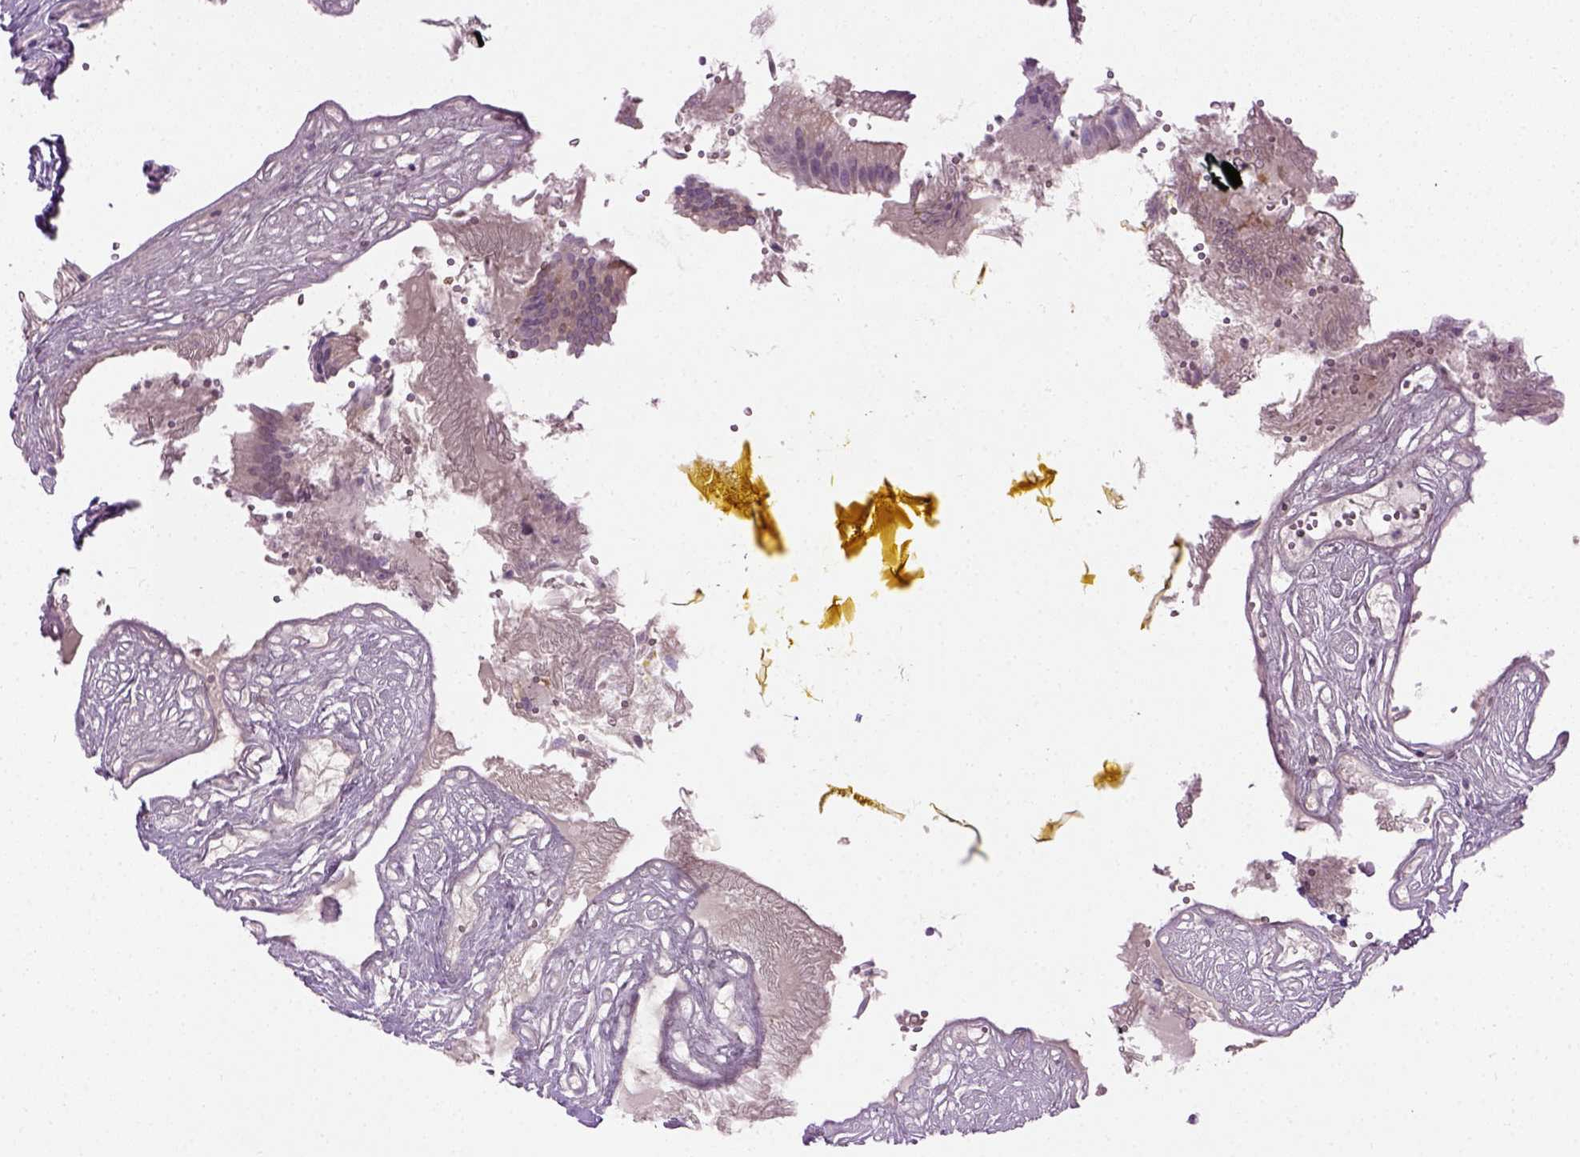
{"staining": {"intensity": "negative", "quantity": "none", "location": "none"}, "tissue": "gallbladder", "cell_type": "Glandular cells", "image_type": "normal", "snomed": [{"axis": "morphology", "description": "Normal tissue, NOS"}, {"axis": "topography", "description": "Gallbladder"}, {"axis": "topography", "description": "Peripheral nerve tissue"}], "caption": "DAB (3,3'-diaminobenzidine) immunohistochemical staining of unremarkable gallbladder exhibits no significant expression in glandular cells.", "gene": "CIBAR2", "patient": {"sex": "male", "age": 17}}